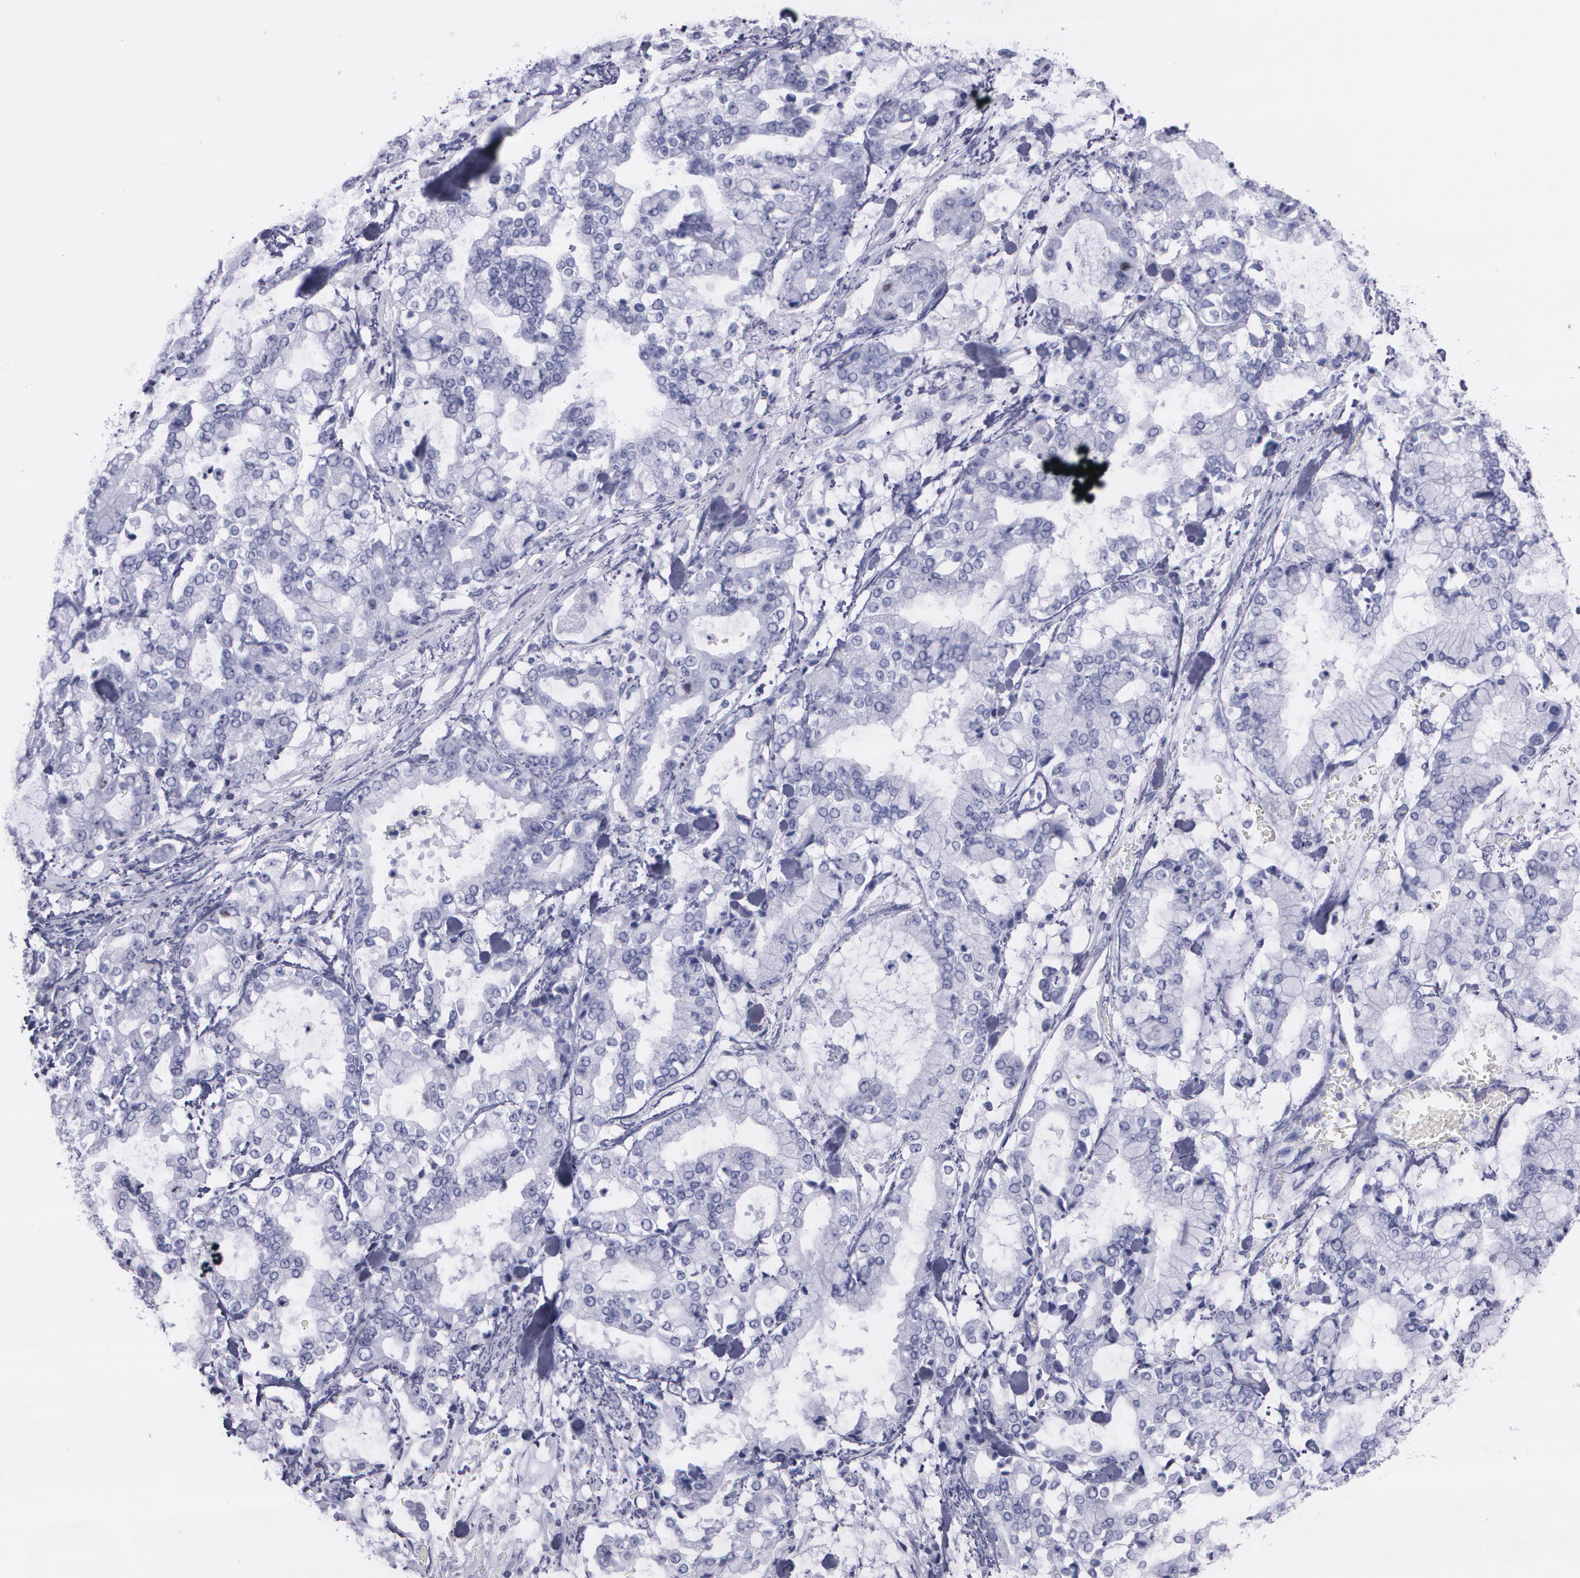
{"staining": {"intensity": "negative", "quantity": "none", "location": "none"}, "tissue": "stomach cancer", "cell_type": "Tumor cells", "image_type": "cancer", "snomed": [{"axis": "morphology", "description": "Normal tissue, NOS"}, {"axis": "morphology", "description": "Adenocarcinoma, NOS"}, {"axis": "topography", "description": "Stomach, upper"}, {"axis": "topography", "description": "Stomach"}], "caption": "DAB (3,3'-diaminobenzidine) immunohistochemical staining of human stomach adenocarcinoma shows no significant expression in tumor cells. The staining was performed using DAB to visualize the protein expression in brown, while the nuclei were stained in blue with hematoxylin (Magnification: 20x).", "gene": "TP53", "patient": {"sex": "male", "age": 76}}